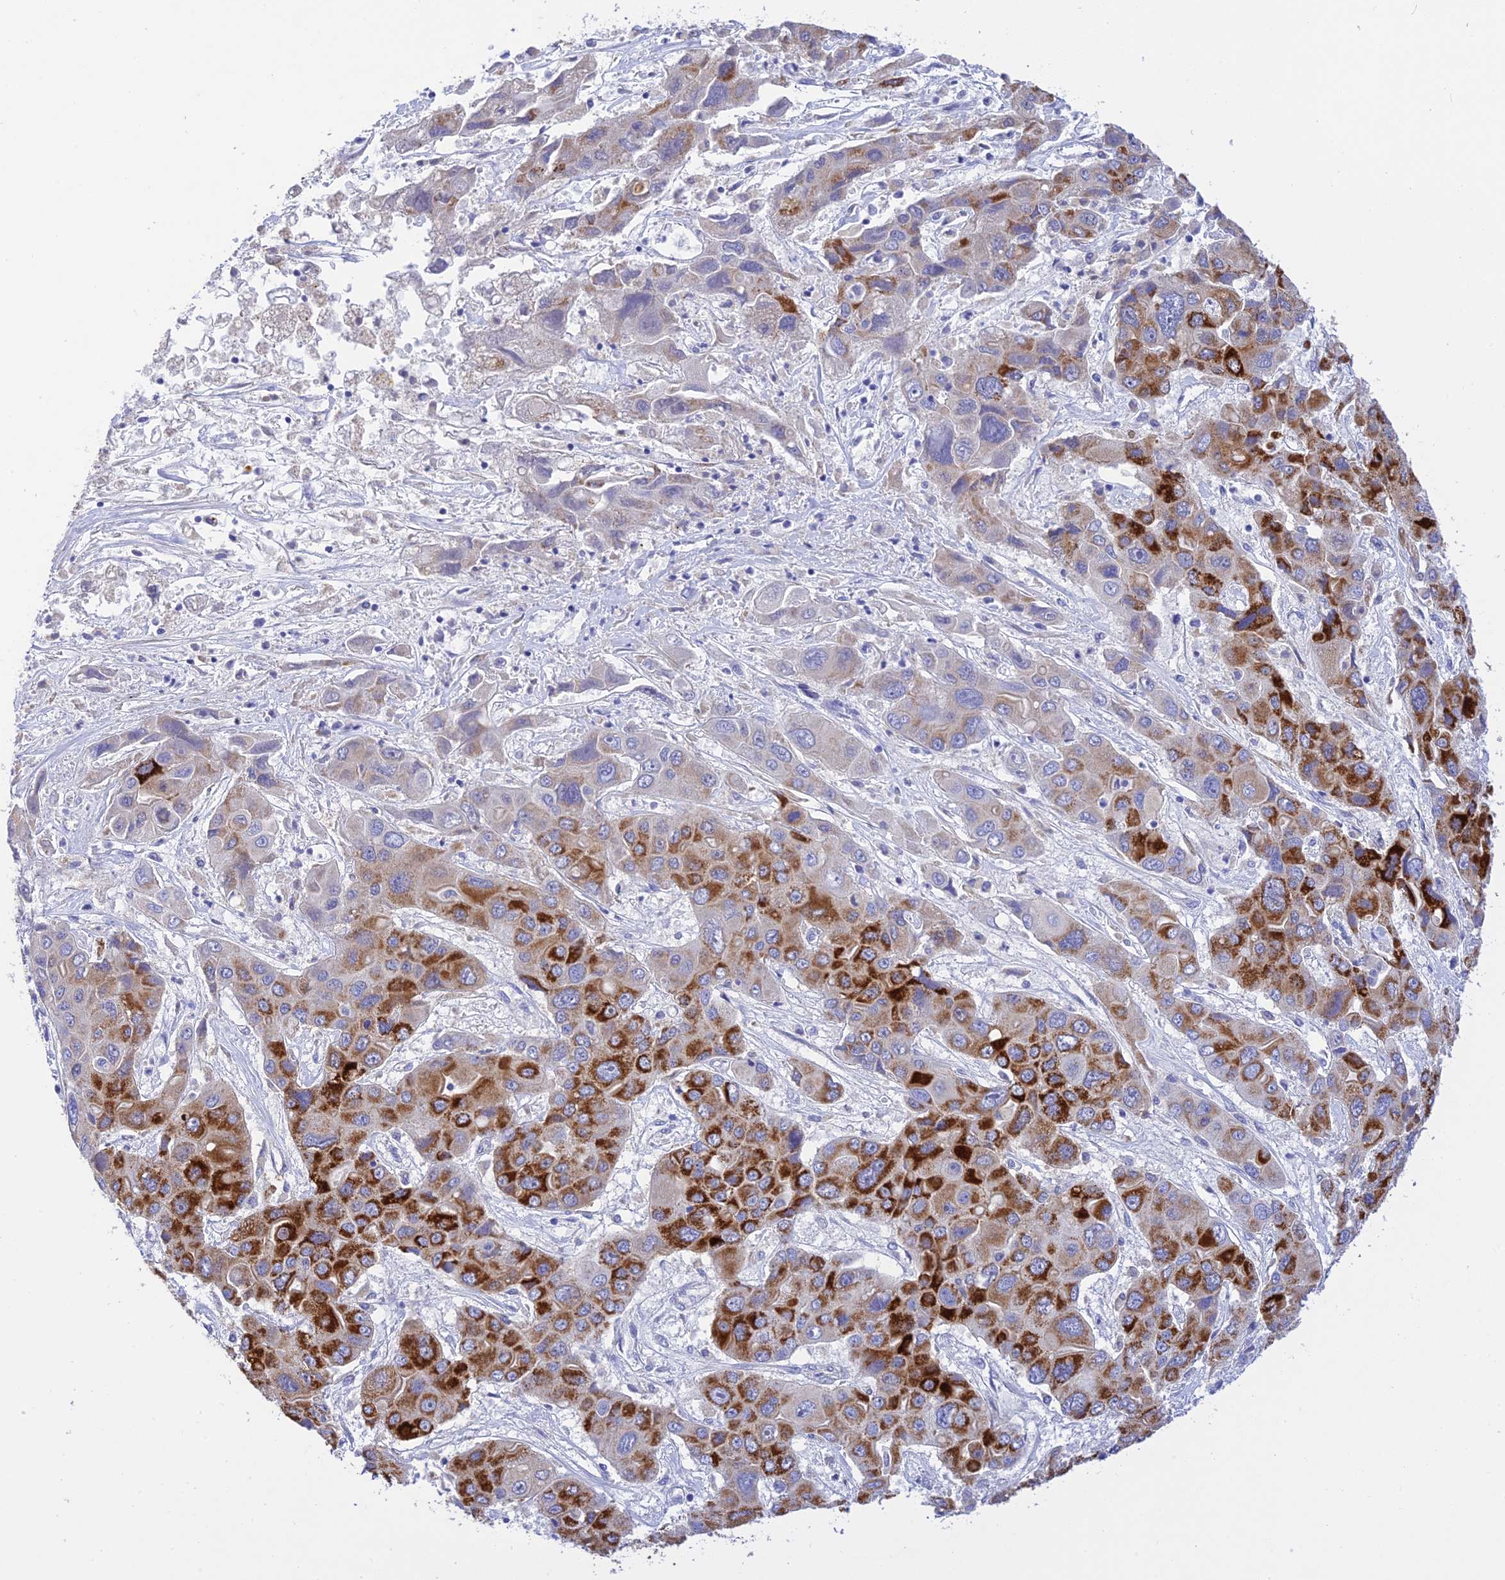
{"staining": {"intensity": "strong", "quantity": "25%-75%", "location": "cytoplasmic/membranous"}, "tissue": "liver cancer", "cell_type": "Tumor cells", "image_type": "cancer", "snomed": [{"axis": "morphology", "description": "Cholangiocarcinoma"}, {"axis": "topography", "description": "Liver"}], "caption": "Immunohistochemical staining of human liver cholangiocarcinoma exhibits high levels of strong cytoplasmic/membranous protein expression in approximately 25%-75% of tumor cells.", "gene": "MS4A5", "patient": {"sex": "male", "age": 67}}